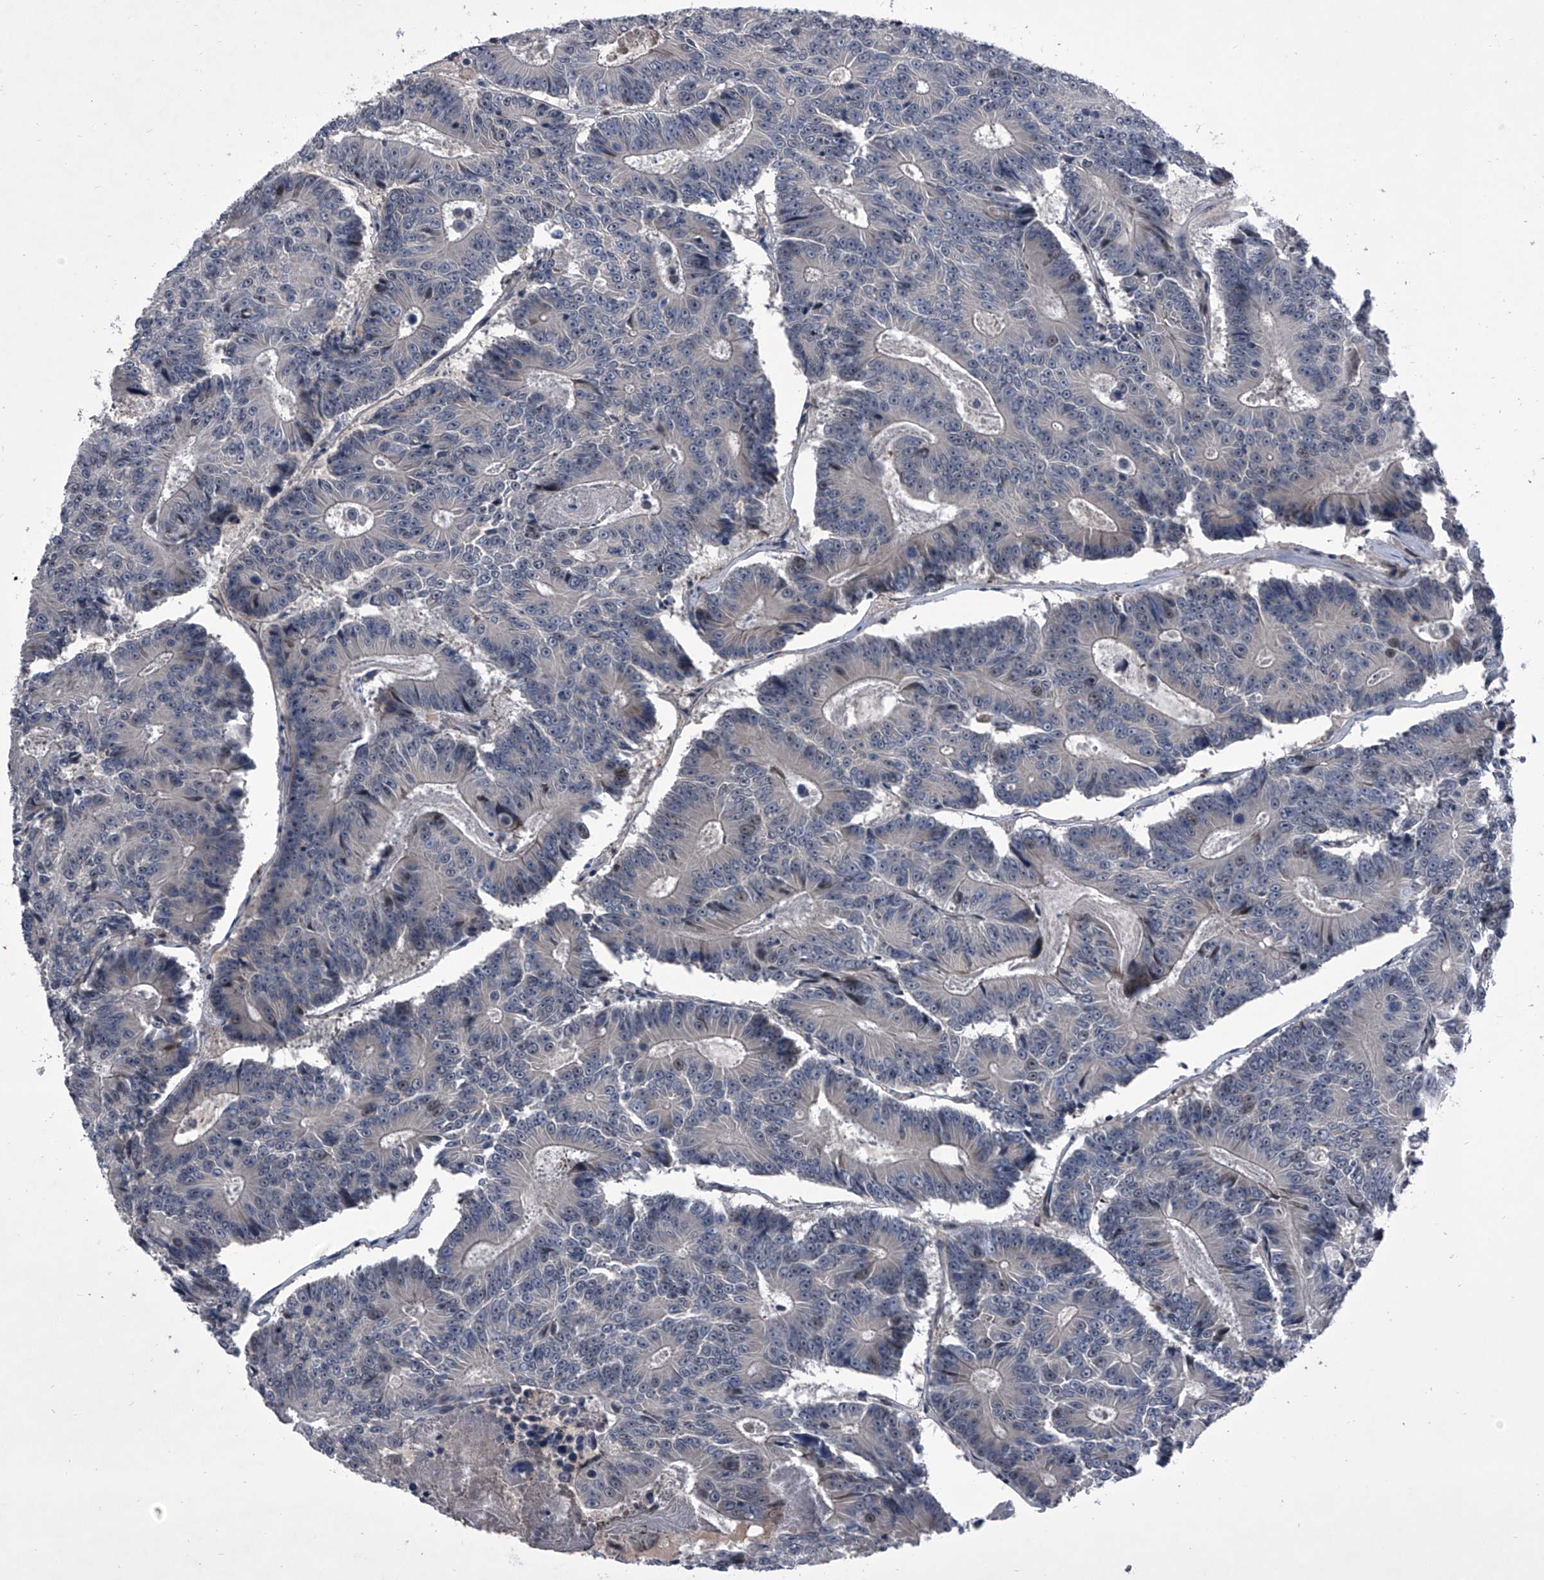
{"staining": {"intensity": "negative", "quantity": "none", "location": "none"}, "tissue": "colorectal cancer", "cell_type": "Tumor cells", "image_type": "cancer", "snomed": [{"axis": "morphology", "description": "Adenocarcinoma, NOS"}, {"axis": "topography", "description": "Colon"}], "caption": "This is an IHC photomicrograph of colorectal adenocarcinoma. There is no positivity in tumor cells.", "gene": "ELK4", "patient": {"sex": "male", "age": 83}}